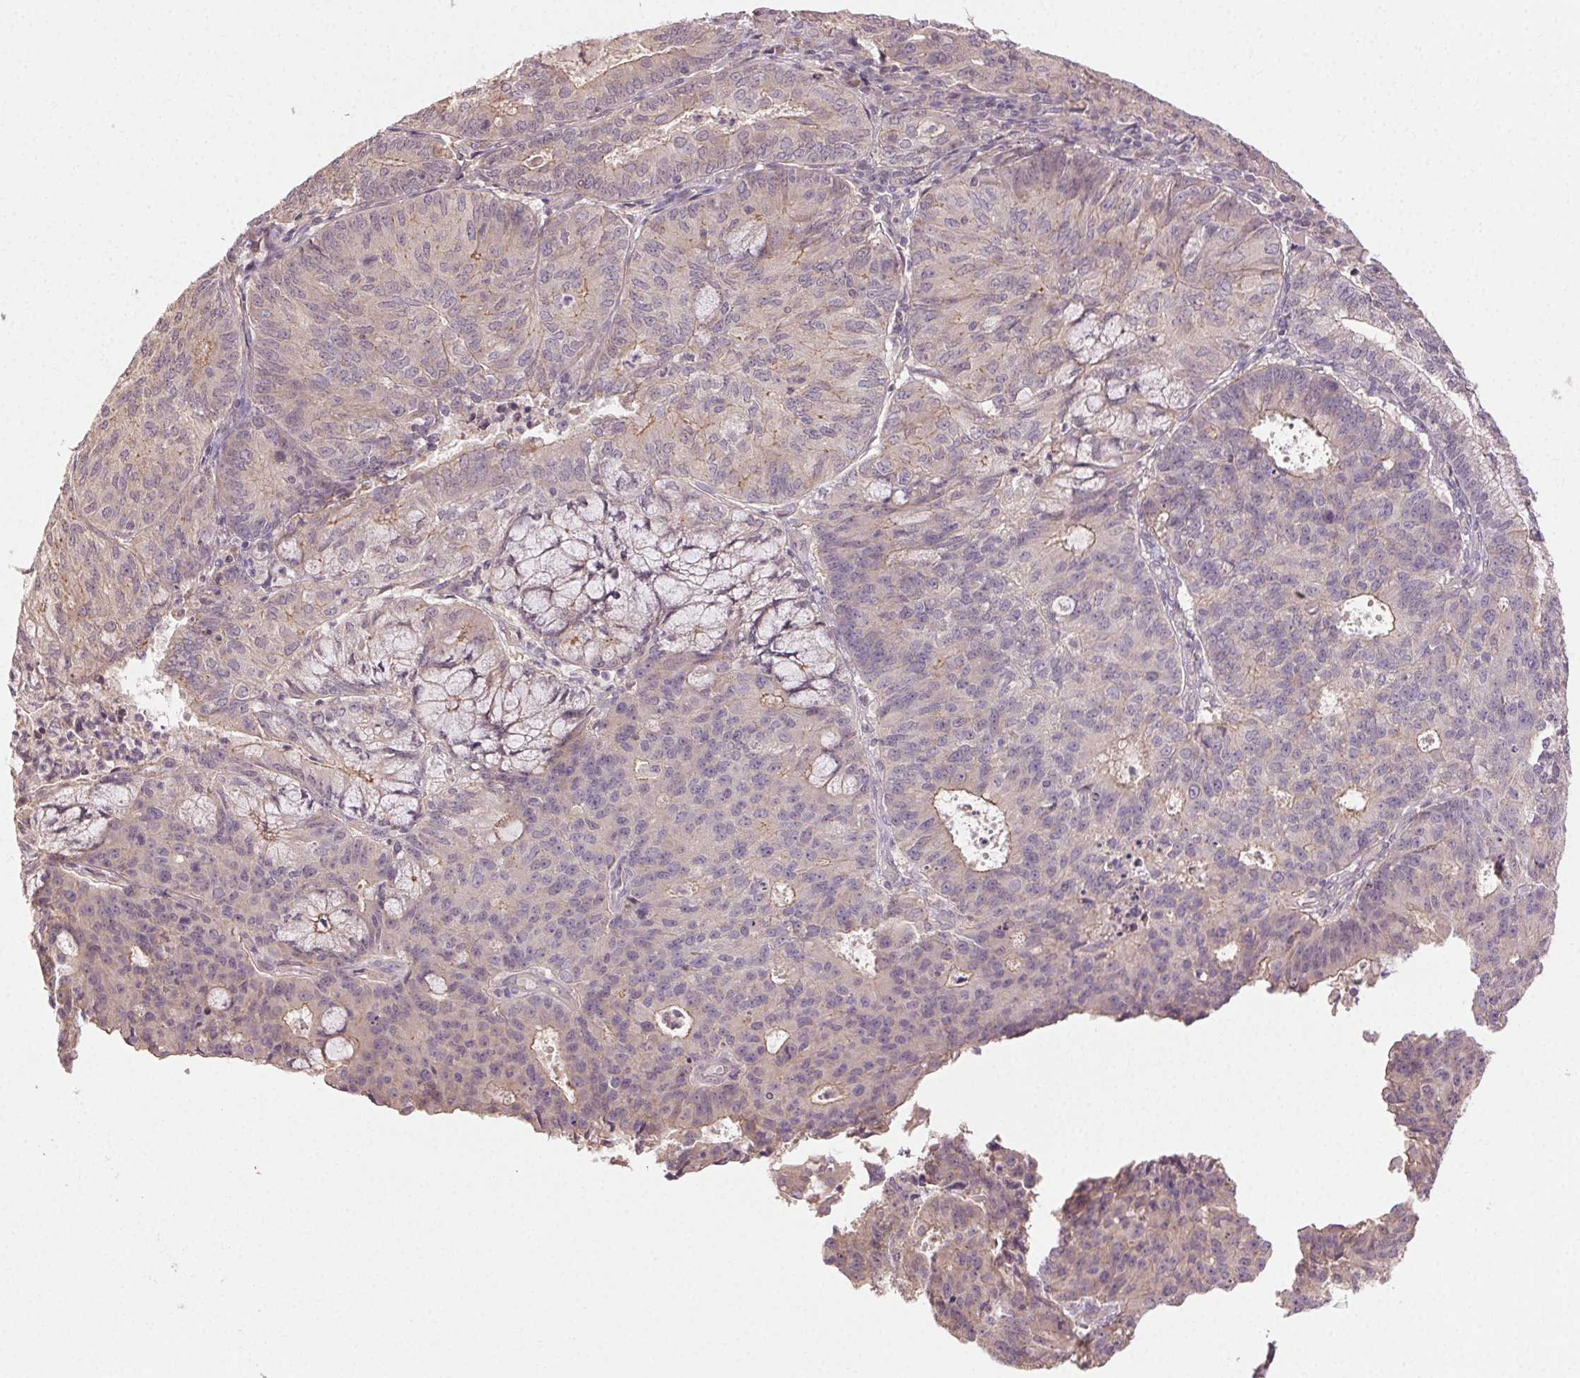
{"staining": {"intensity": "weak", "quantity": "<25%", "location": "cytoplasmic/membranous"}, "tissue": "endometrial cancer", "cell_type": "Tumor cells", "image_type": "cancer", "snomed": [{"axis": "morphology", "description": "Adenocarcinoma, NOS"}, {"axis": "topography", "description": "Endometrium"}], "caption": "This is an immunohistochemistry histopathology image of human endometrial cancer (adenocarcinoma). There is no expression in tumor cells.", "gene": "ATP1B3", "patient": {"sex": "female", "age": 82}}